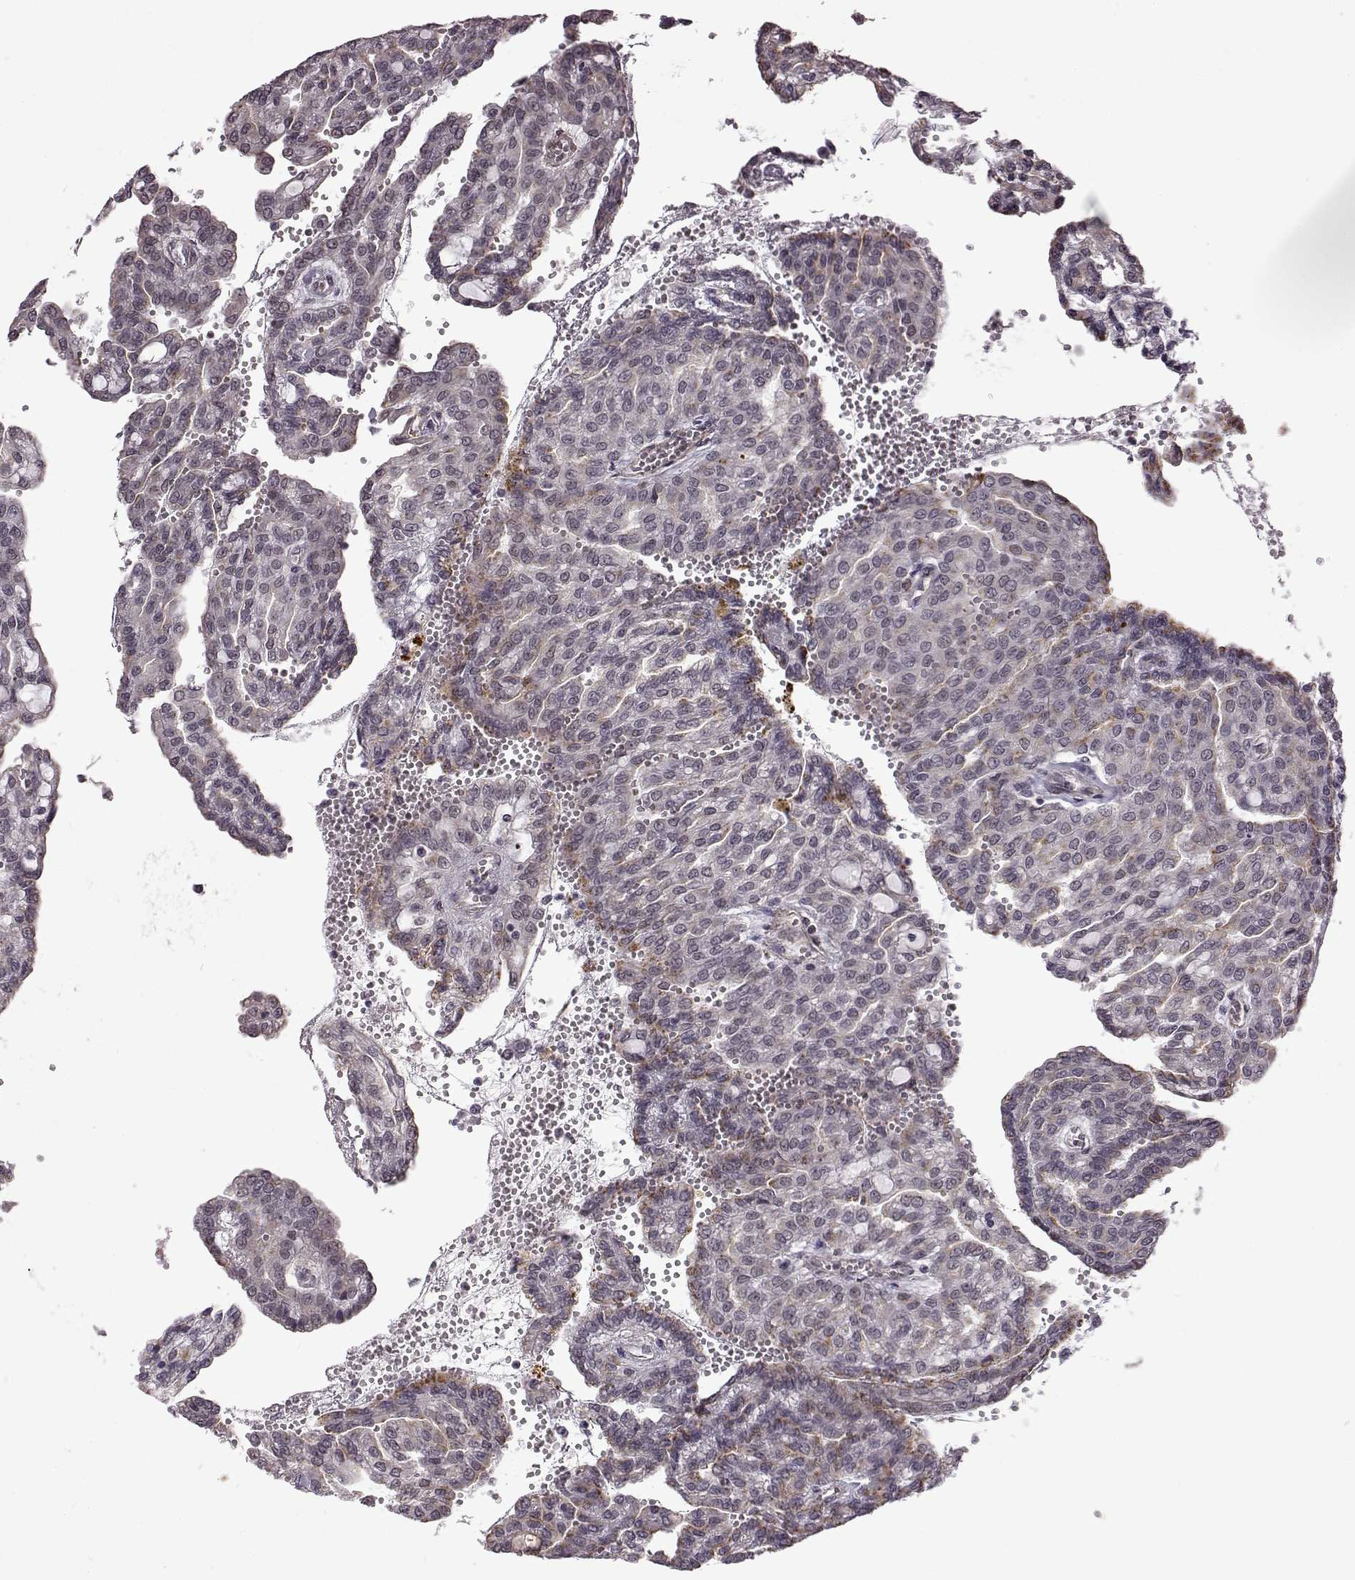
{"staining": {"intensity": "negative", "quantity": "none", "location": "none"}, "tissue": "renal cancer", "cell_type": "Tumor cells", "image_type": "cancer", "snomed": [{"axis": "morphology", "description": "Adenocarcinoma, NOS"}, {"axis": "topography", "description": "Kidney"}], "caption": "Human renal adenocarcinoma stained for a protein using IHC demonstrates no positivity in tumor cells.", "gene": "SYNPO2", "patient": {"sex": "male", "age": 63}}